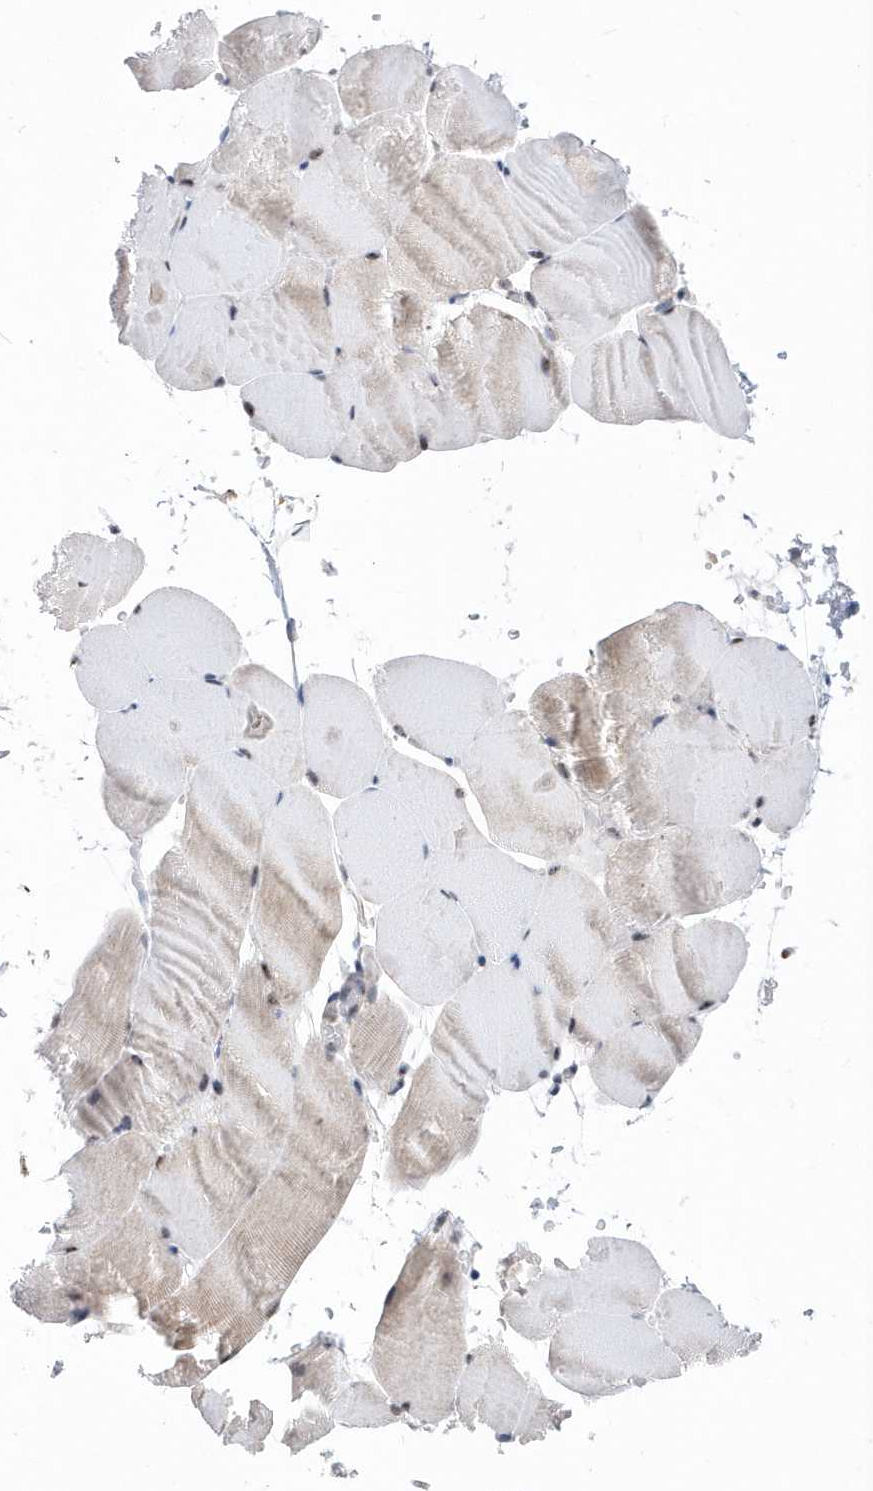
{"staining": {"intensity": "weak", "quantity": "<25%", "location": "nuclear"}, "tissue": "skeletal muscle", "cell_type": "Myocytes", "image_type": "normal", "snomed": [{"axis": "morphology", "description": "Normal tissue, NOS"}, {"axis": "topography", "description": "Skeletal muscle"}, {"axis": "topography", "description": "Parathyroid gland"}], "caption": "DAB (3,3'-diaminobenzidine) immunohistochemical staining of unremarkable skeletal muscle demonstrates no significant staining in myocytes. (Stains: DAB (3,3'-diaminobenzidine) immunohistochemistry (IHC) with hematoxylin counter stain, Microscopy: brightfield microscopy at high magnification).", "gene": "SPATA5", "patient": {"sex": "female", "age": 37}}